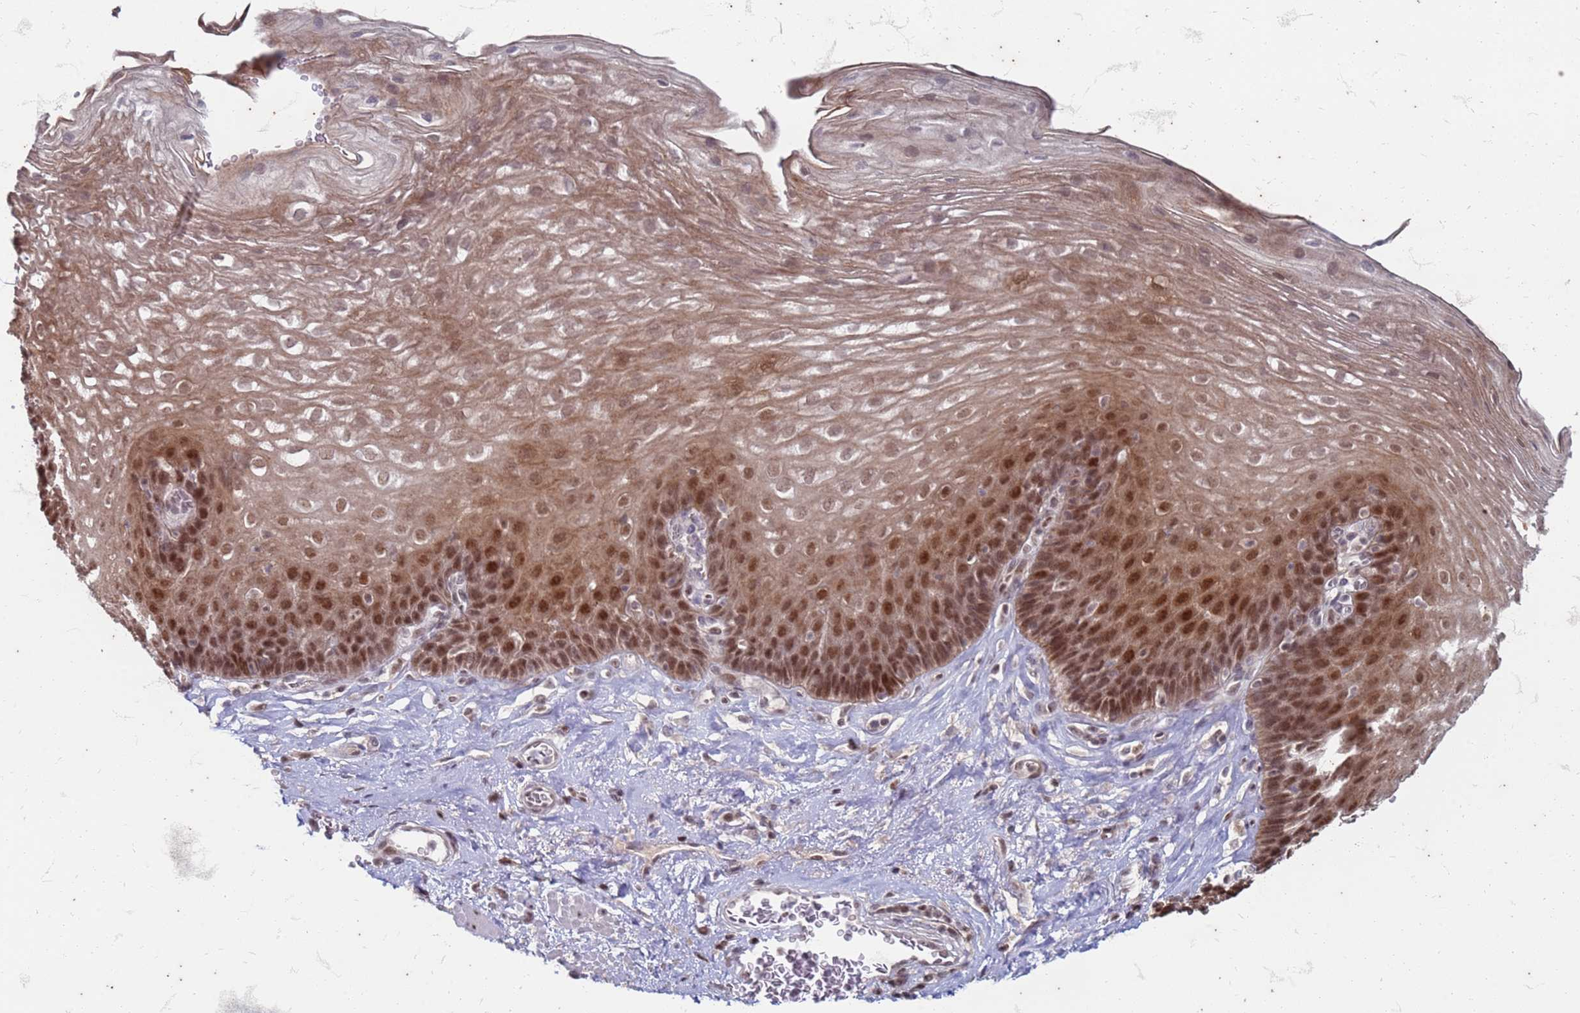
{"staining": {"intensity": "strong", "quantity": ">75%", "location": "cytoplasmic/membranous,nuclear"}, "tissue": "esophagus", "cell_type": "Squamous epithelial cells", "image_type": "normal", "snomed": [{"axis": "morphology", "description": "Normal tissue, NOS"}, {"axis": "topography", "description": "Esophagus"}], "caption": "This is a micrograph of IHC staining of normal esophagus, which shows strong staining in the cytoplasmic/membranous,nuclear of squamous epithelial cells.", "gene": "TRMT6", "patient": {"sex": "female", "age": 66}}